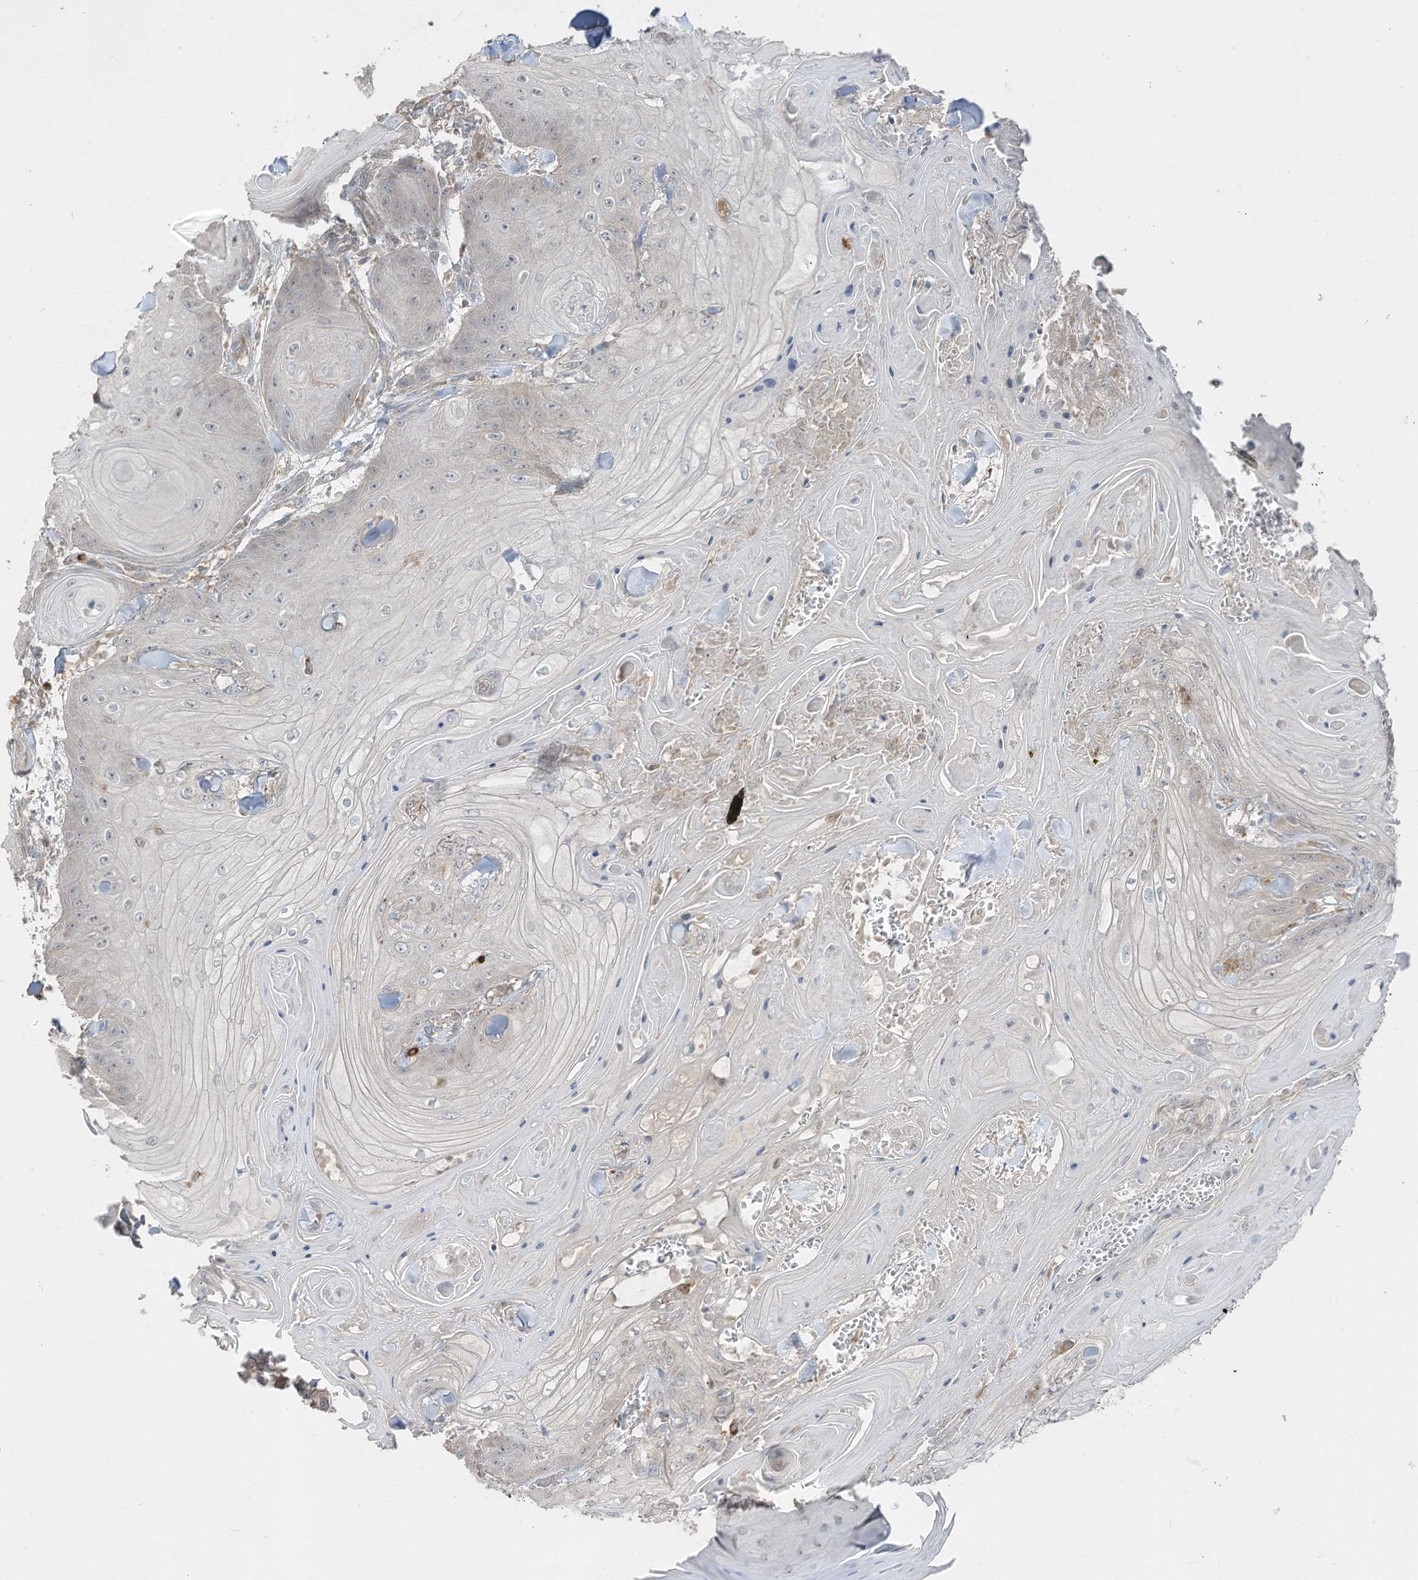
{"staining": {"intensity": "negative", "quantity": "none", "location": "none"}, "tissue": "skin cancer", "cell_type": "Tumor cells", "image_type": "cancer", "snomed": [{"axis": "morphology", "description": "Squamous cell carcinoma, NOS"}, {"axis": "topography", "description": "Skin"}], "caption": "DAB (3,3'-diaminobenzidine) immunohistochemical staining of skin squamous cell carcinoma exhibits no significant staining in tumor cells. (Brightfield microscopy of DAB immunohistochemistry (IHC) at high magnification).", "gene": "LDAH", "patient": {"sex": "male", "age": 74}}